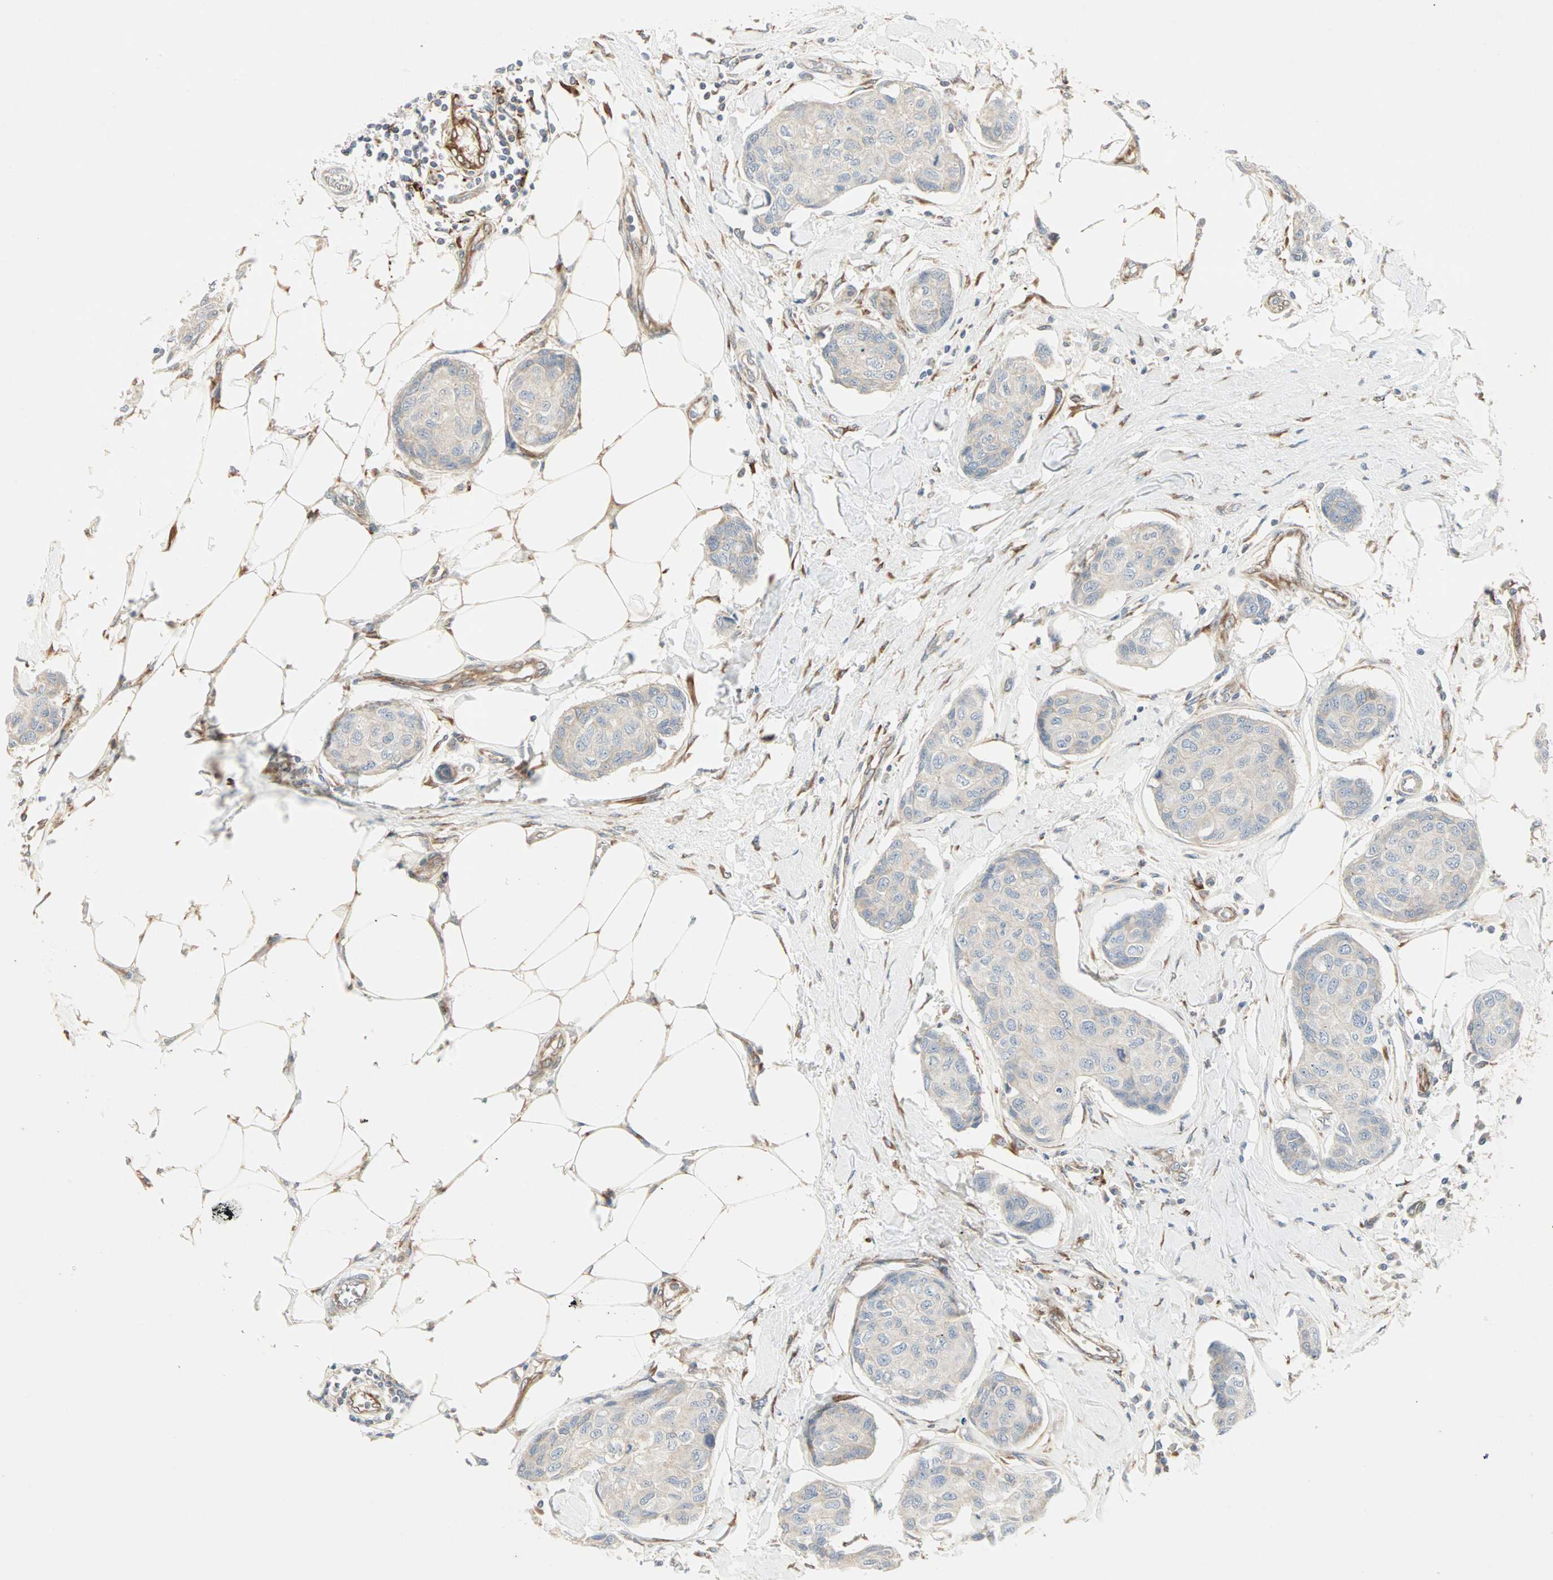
{"staining": {"intensity": "weak", "quantity": ">75%", "location": "cytoplasmic/membranous"}, "tissue": "breast cancer", "cell_type": "Tumor cells", "image_type": "cancer", "snomed": [{"axis": "morphology", "description": "Duct carcinoma"}, {"axis": "topography", "description": "Breast"}], "caption": "Breast cancer (intraductal carcinoma) stained with immunohistochemistry displays weak cytoplasmic/membranous positivity in approximately >75% of tumor cells.", "gene": "H6PD", "patient": {"sex": "female", "age": 80}}